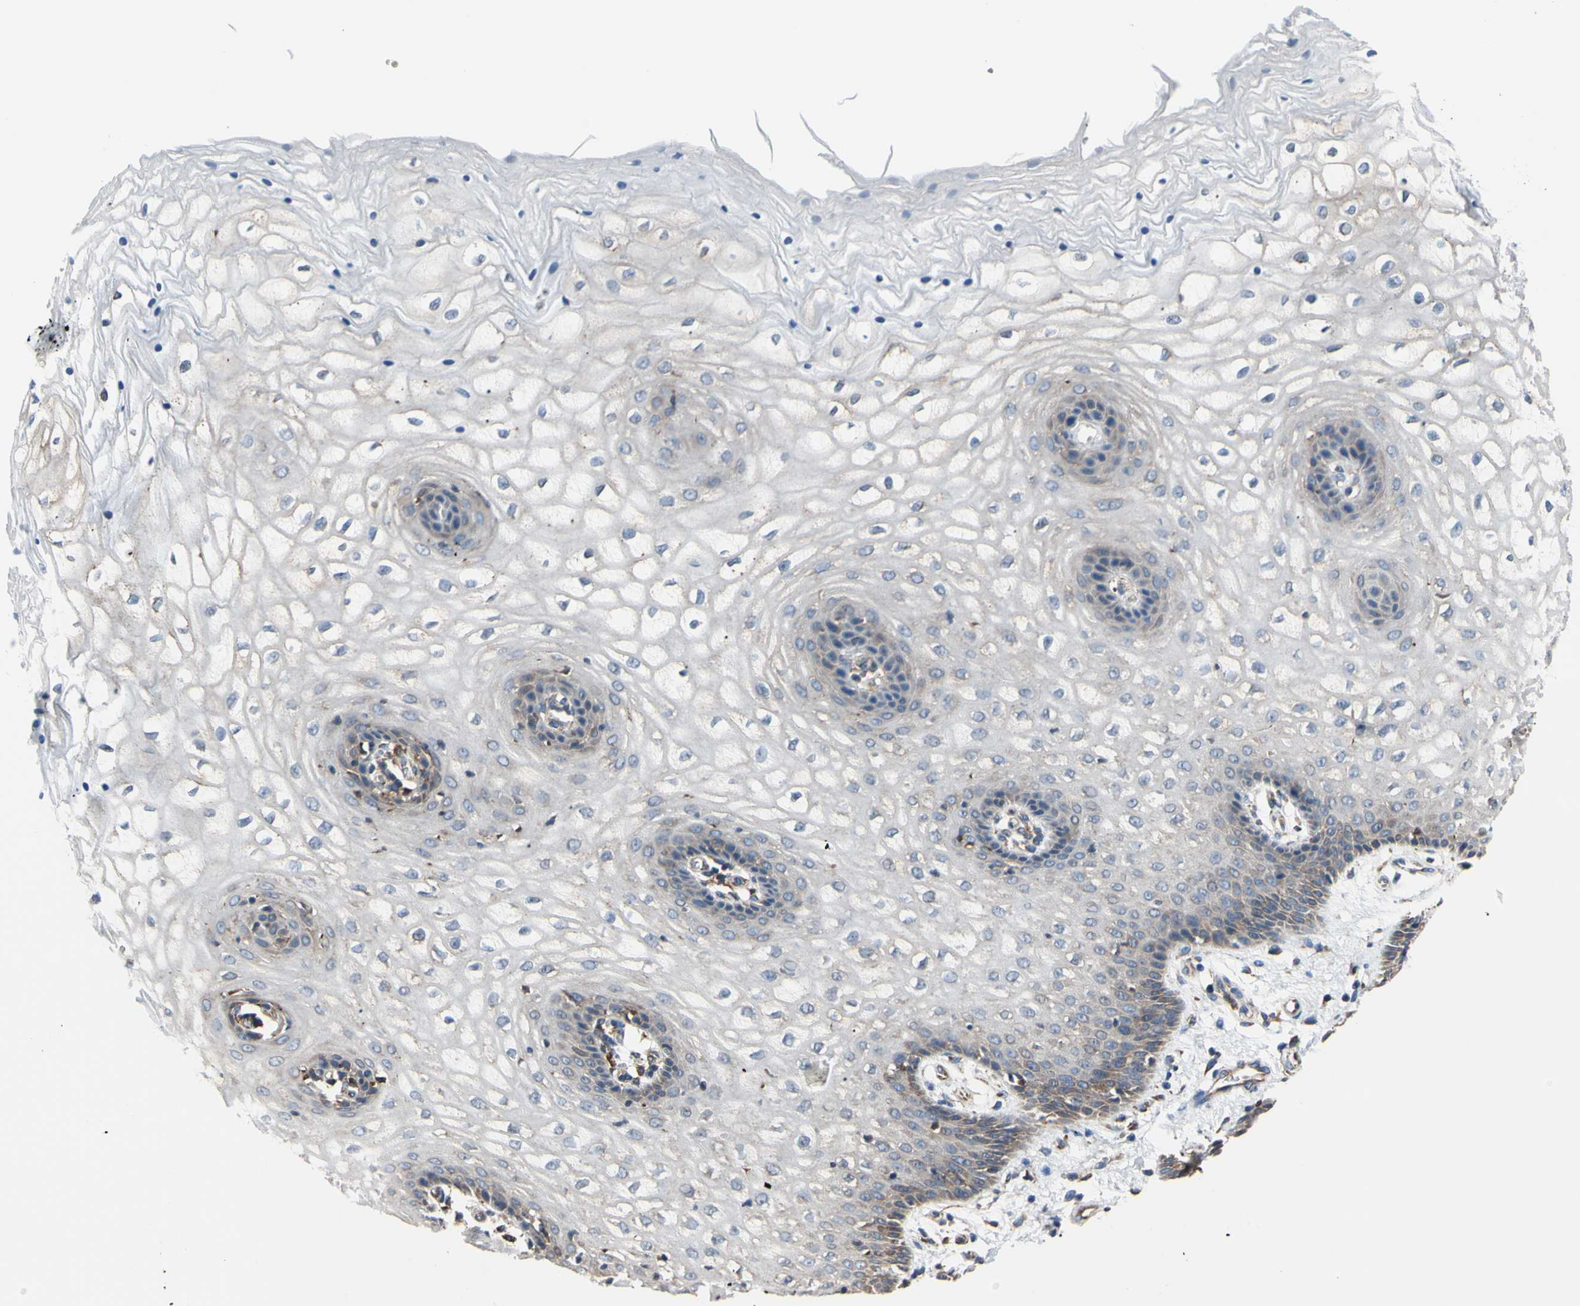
{"staining": {"intensity": "weak", "quantity": "<25%", "location": "cytoplasmic/membranous"}, "tissue": "vagina", "cell_type": "Squamous epithelial cells", "image_type": "normal", "snomed": [{"axis": "morphology", "description": "Normal tissue, NOS"}, {"axis": "topography", "description": "Vagina"}], "caption": "A histopathology image of human vagina is negative for staining in squamous epithelial cells.", "gene": "BMF", "patient": {"sex": "female", "age": 34}}